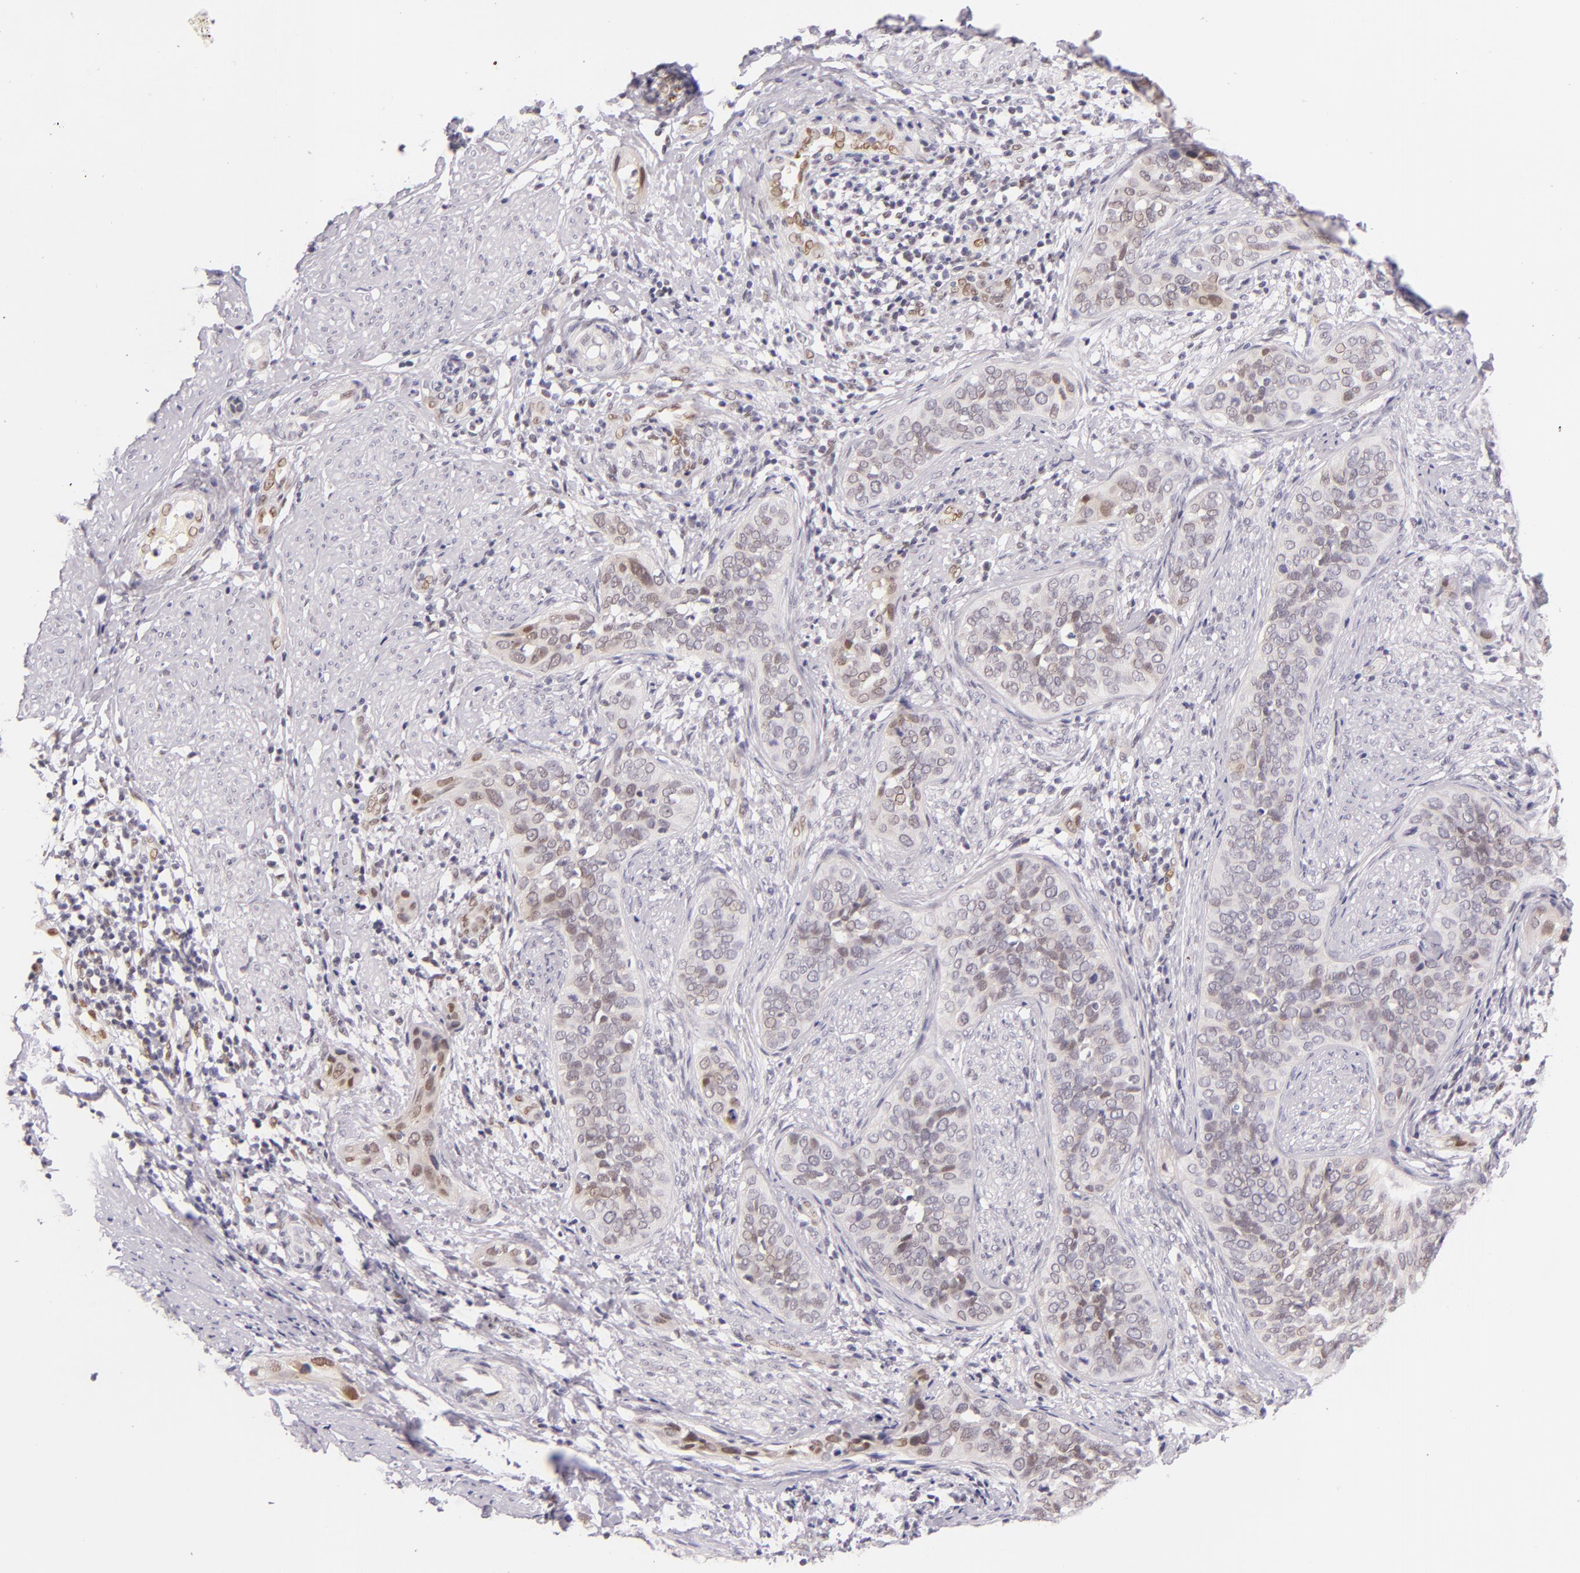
{"staining": {"intensity": "weak", "quantity": "<25%", "location": "cytoplasmic/membranous,nuclear"}, "tissue": "cervical cancer", "cell_type": "Tumor cells", "image_type": "cancer", "snomed": [{"axis": "morphology", "description": "Squamous cell carcinoma, NOS"}, {"axis": "topography", "description": "Cervix"}], "caption": "A high-resolution photomicrograph shows IHC staining of cervical squamous cell carcinoma, which demonstrates no significant staining in tumor cells. The staining was performed using DAB (3,3'-diaminobenzidine) to visualize the protein expression in brown, while the nuclei were stained in blue with hematoxylin (Magnification: 20x).", "gene": "BCL3", "patient": {"sex": "female", "age": 31}}